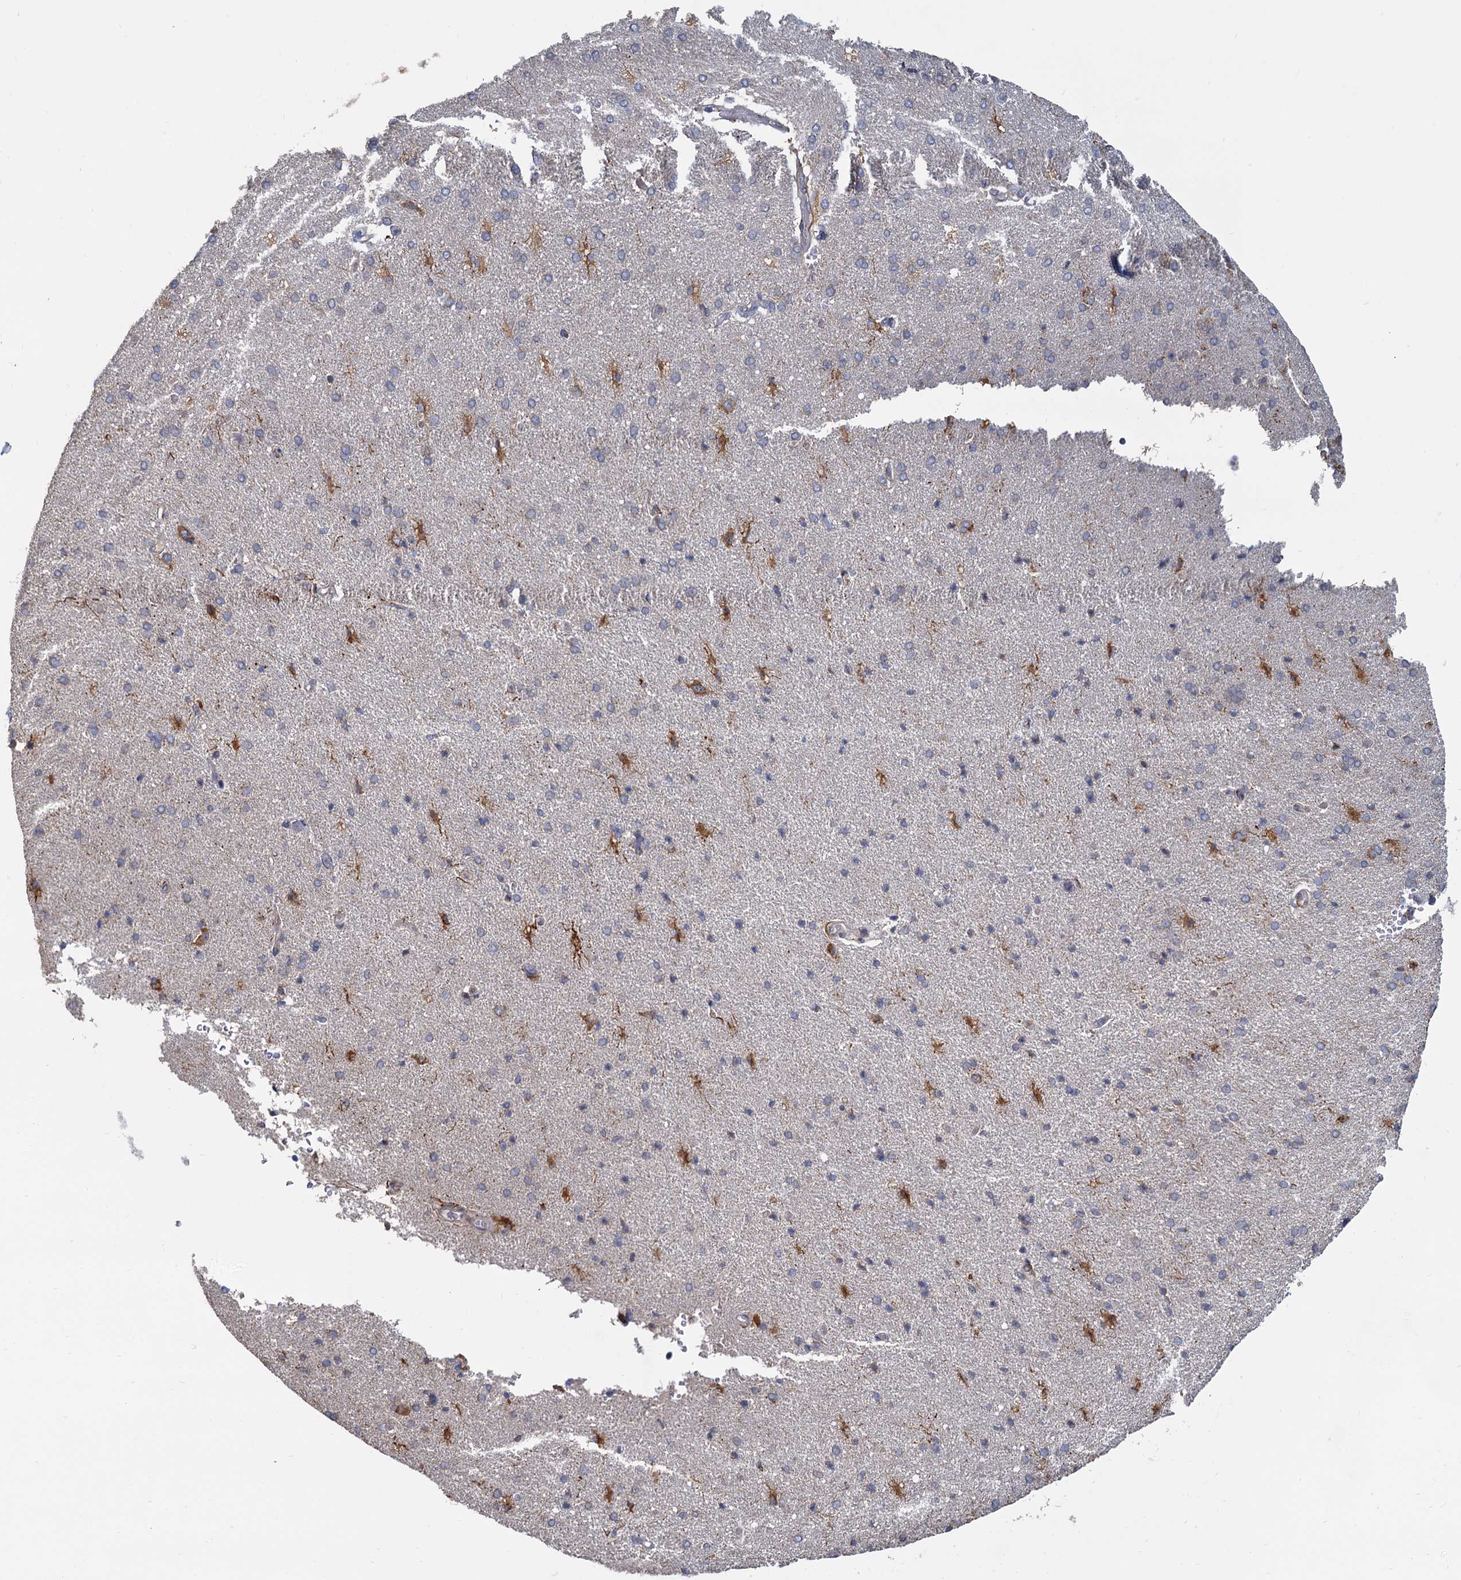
{"staining": {"intensity": "negative", "quantity": "none", "location": "none"}, "tissue": "cerebral cortex", "cell_type": "Endothelial cells", "image_type": "normal", "snomed": [{"axis": "morphology", "description": "Normal tissue, NOS"}, {"axis": "topography", "description": "Cerebral cortex"}], "caption": "Benign cerebral cortex was stained to show a protein in brown. There is no significant expression in endothelial cells. The staining is performed using DAB (3,3'-diaminobenzidine) brown chromogen with nuclei counter-stained in using hematoxylin.", "gene": "LRRC51", "patient": {"sex": "male", "age": 62}}